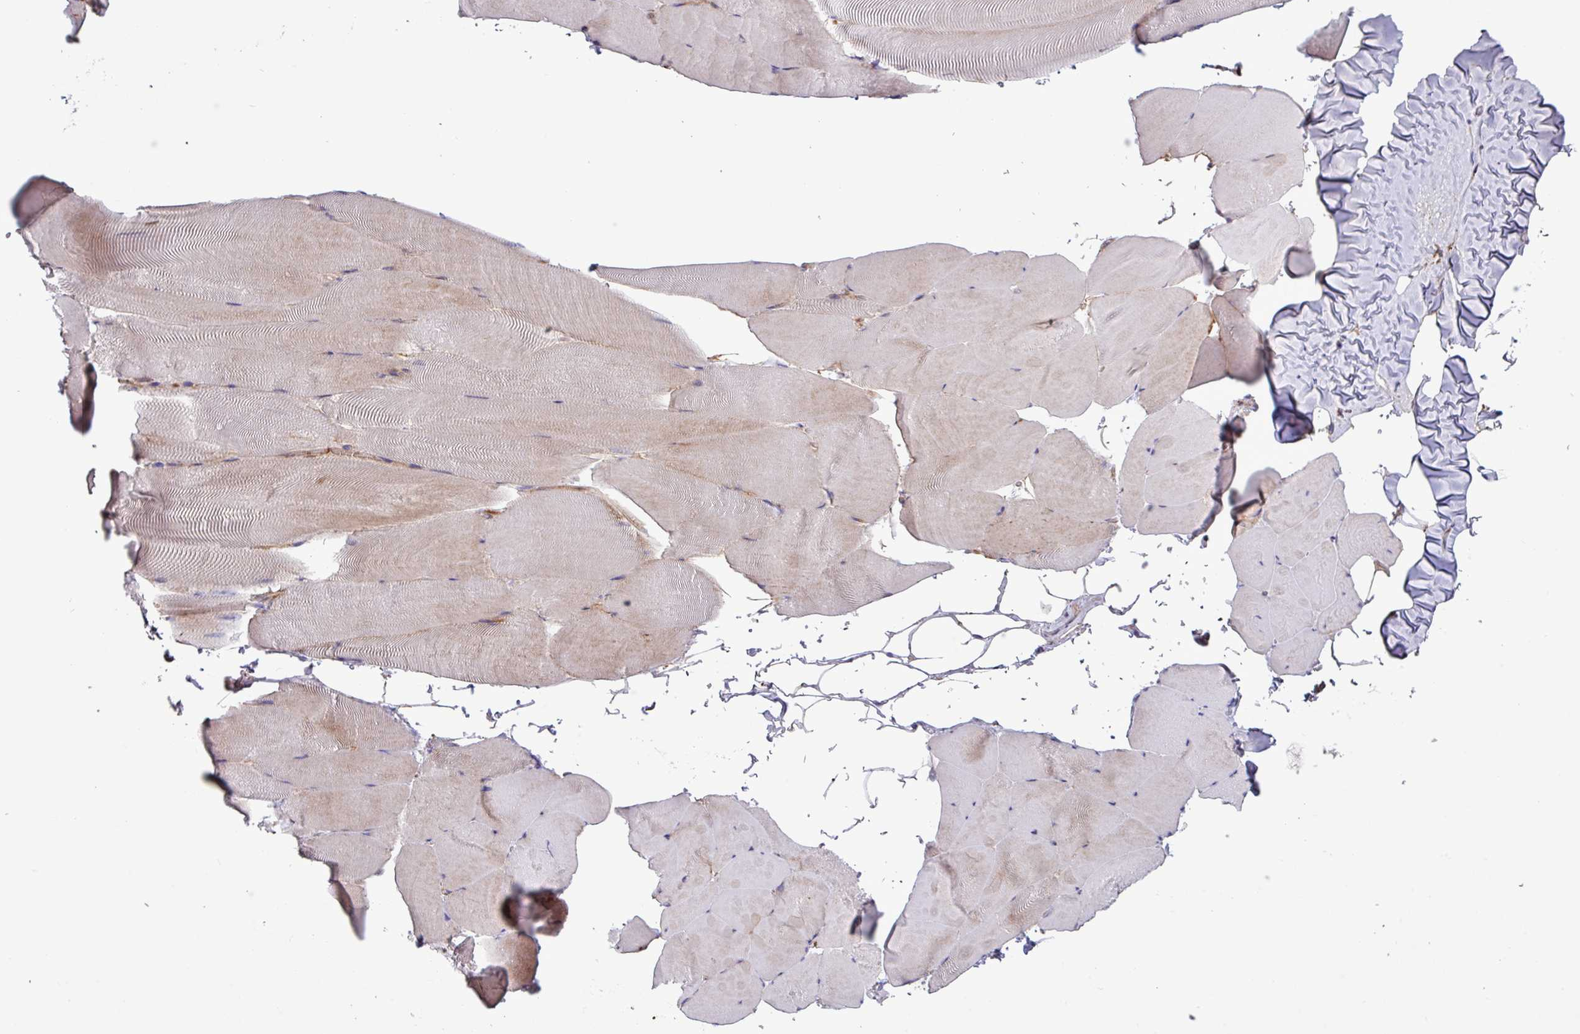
{"staining": {"intensity": "weak", "quantity": "<25%", "location": "cytoplasmic/membranous"}, "tissue": "skeletal muscle", "cell_type": "Myocytes", "image_type": "normal", "snomed": [{"axis": "morphology", "description": "Normal tissue, NOS"}, {"axis": "topography", "description": "Skeletal muscle"}], "caption": "Human skeletal muscle stained for a protein using IHC demonstrates no positivity in myocytes.", "gene": "CNTRL", "patient": {"sex": "female", "age": 64}}